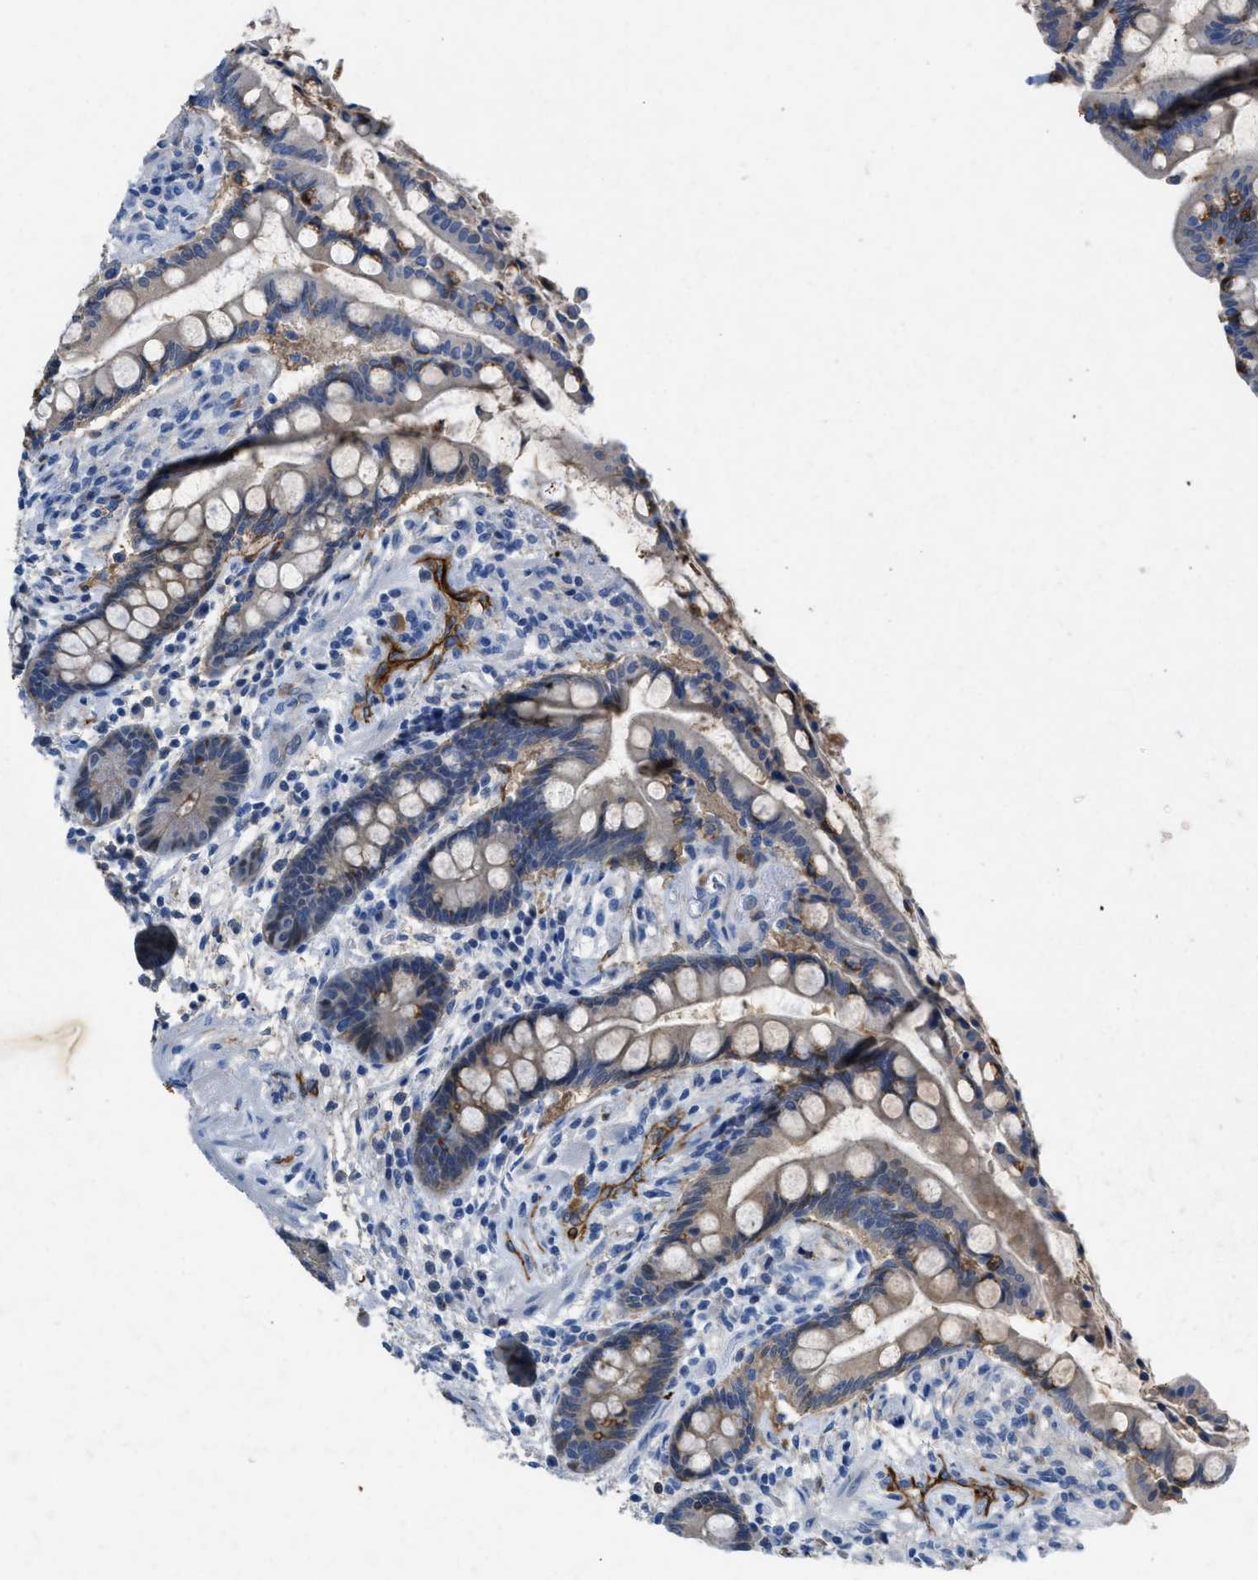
{"staining": {"intensity": "negative", "quantity": "none", "location": "none"}, "tissue": "colon", "cell_type": "Endothelial cells", "image_type": "normal", "snomed": [{"axis": "morphology", "description": "Normal tissue, NOS"}, {"axis": "topography", "description": "Colon"}], "caption": "Endothelial cells are negative for brown protein staining in normal colon.", "gene": "SPEG", "patient": {"sex": "male", "age": 73}}